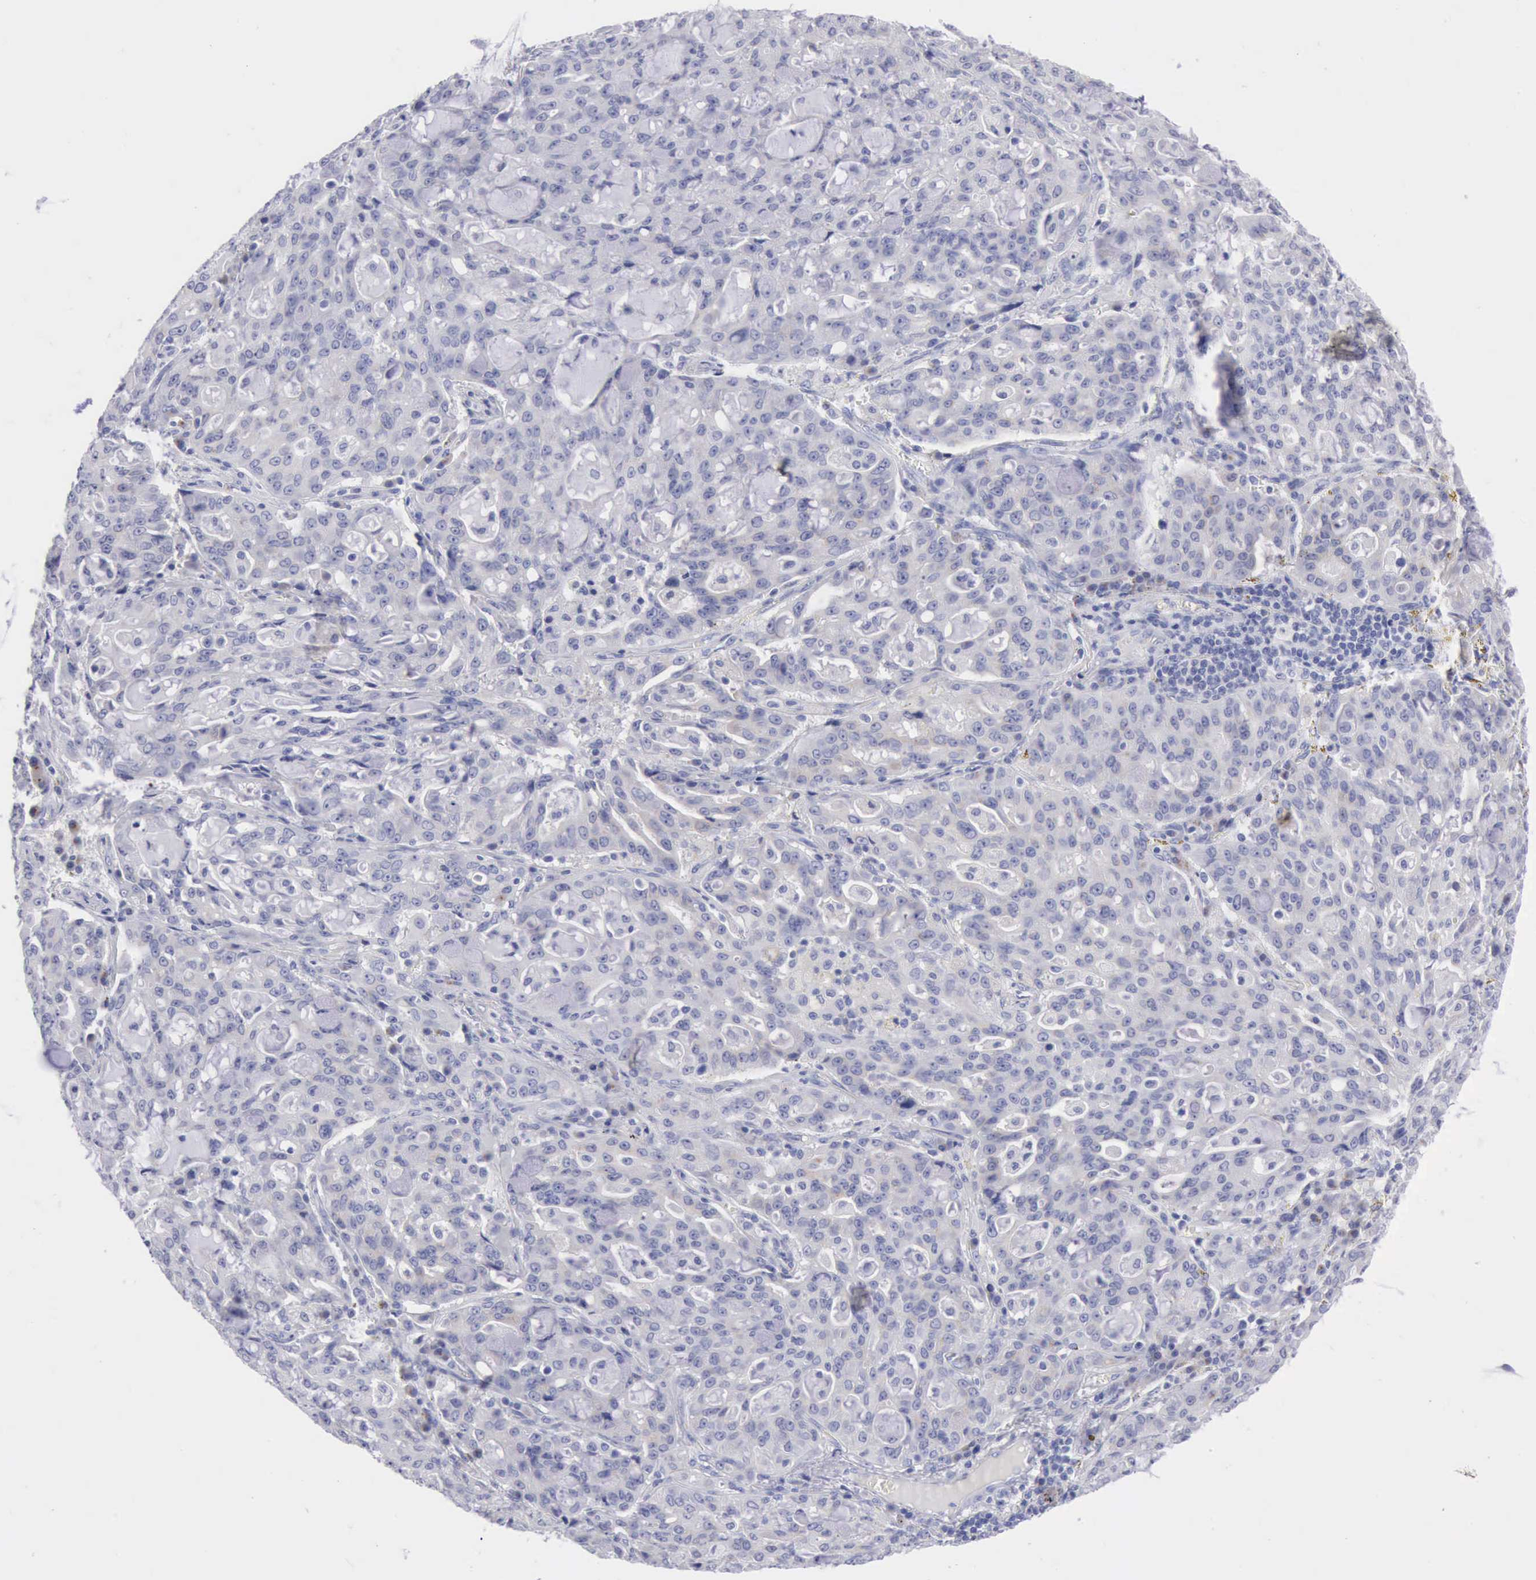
{"staining": {"intensity": "negative", "quantity": "none", "location": "none"}, "tissue": "lung cancer", "cell_type": "Tumor cells", "image_type": "cancer", "snomed": [{"axis": "morphology", "description": "Adenocarcinoma, NOS"}, {"axis": "topography", "description": "Lung"}], "caption": "Image shows no protein expression in tumor cells of adenocarcinoma (lung) tissue. Nuclei are stained in blue.", "gene": "ANGEL1", "patient": {"sex": "female", "age": 44}}